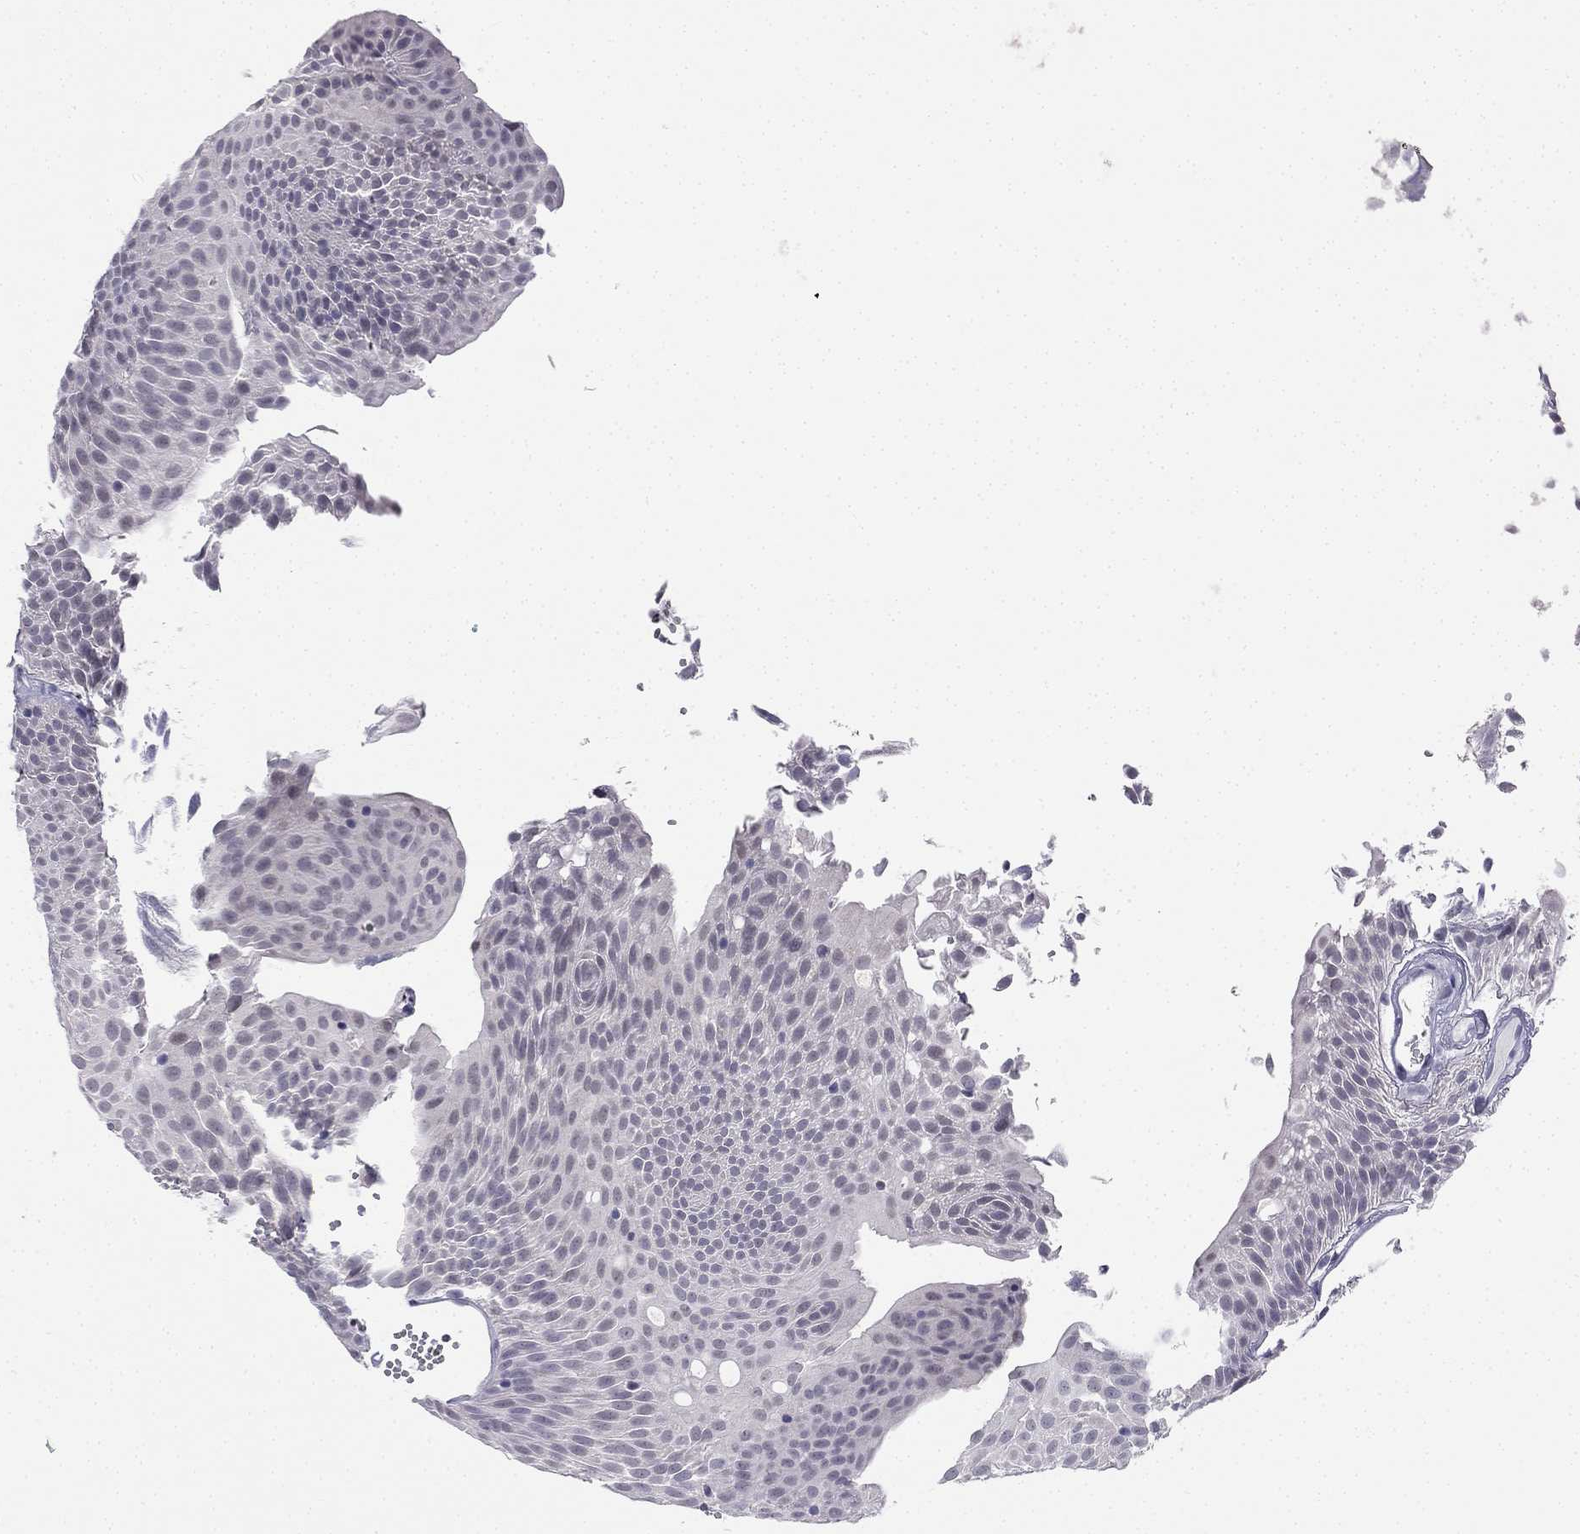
{"staining": {"intensity": "negative", "quantity": "none", "location": "none"}, "tissue": "urothelial cancer", "cell_type": "Tumor cells", "image_type": "cancer", "snomed": [{"axis": "morphology", "description": "Urothelial carcinoma, Low grade"}, {"axis": "topography", "description": "Urinary bladder"}], "caption": "Tumor cells show no significant protein positivity in urothelial cancer.", "gene": "C16orf89", "patient": {"sex": "male", "age": 52}}